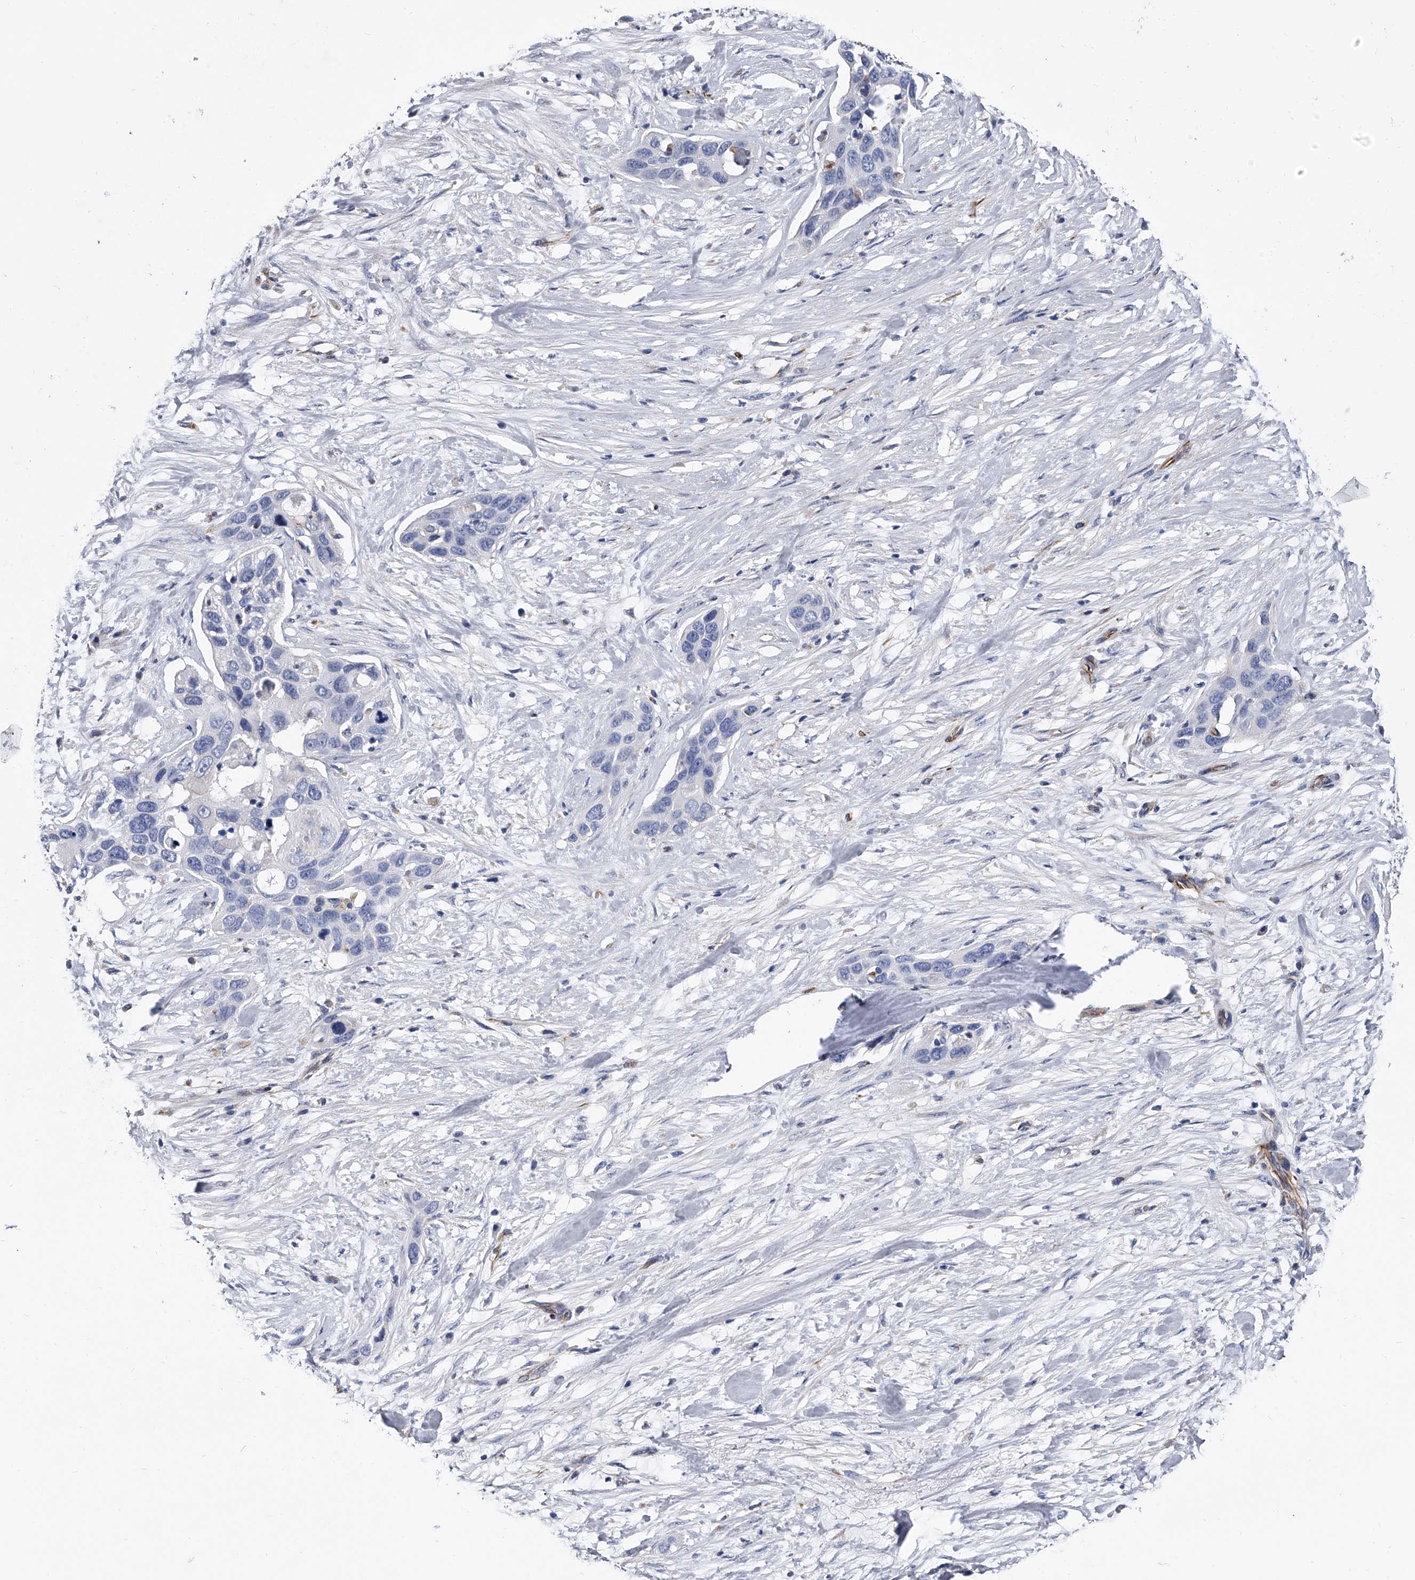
{"staining": {"intensity": "negative", "quantity": "none", "location": "none"}, "tissue": "pancreatic cancer", "cell_type": "Tumor cells", "image_type": "cancer", "snomed": [{"axis": "morphology", "description": "Adenocarcinoma, NOS"}, {"axis": "topography", "description": "Pancreas"}], "caption": "The immunohistochemistry histopathology image has no significant expression in tumor cells of pancreatic adenocarcinoma tissue.", "gene": "EFCAB7", "patient": {"sex": "female", "age": 60}}